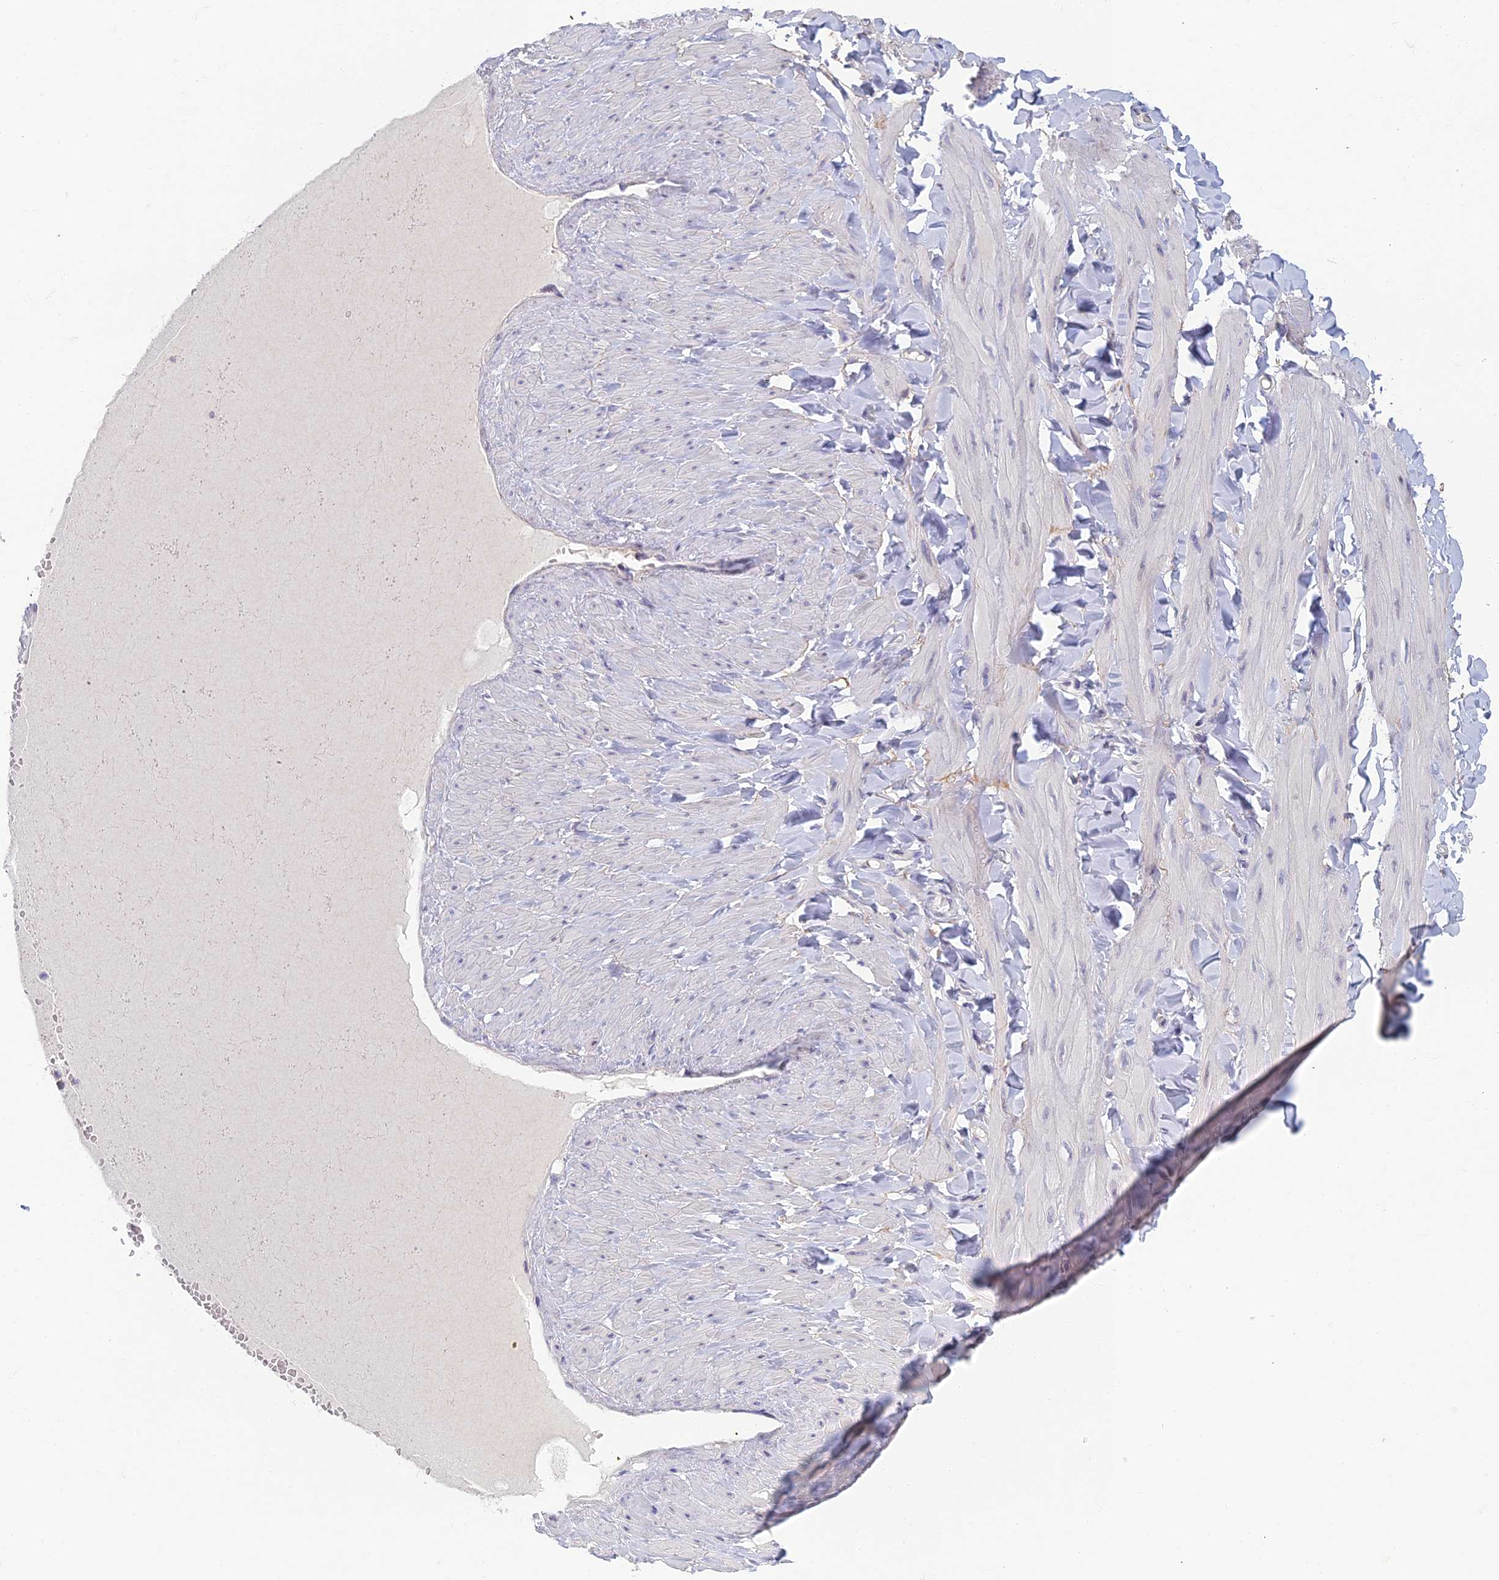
{"staining": {"intensity": "negative", "quantity": "none", "location": "none"}, "tissue": "adipose tissue", "cell_type": "Adipocytes", "image_type": "normal", "snomed": [{"axis": "morphology", "description": "Normal tissue, NOS"}, {"axis": "topography", "description": "Adipose tissue"}, {"axis": "topography", "description": "Vascular tissue"}, {"axis": "topography", "description": "Peripheral nerve tissue"}], "caption": "This photomicrograph is of unremarkable adipose tissue stained with IHC to label a protein in brown with the nuclei are counter-stained blue. There is no staining in adipocytes. (Brightfield microscopy of DAB IHC at high magnification).", "gene": "NEURL1", "patient": {"sex": "male", "age": 25}}